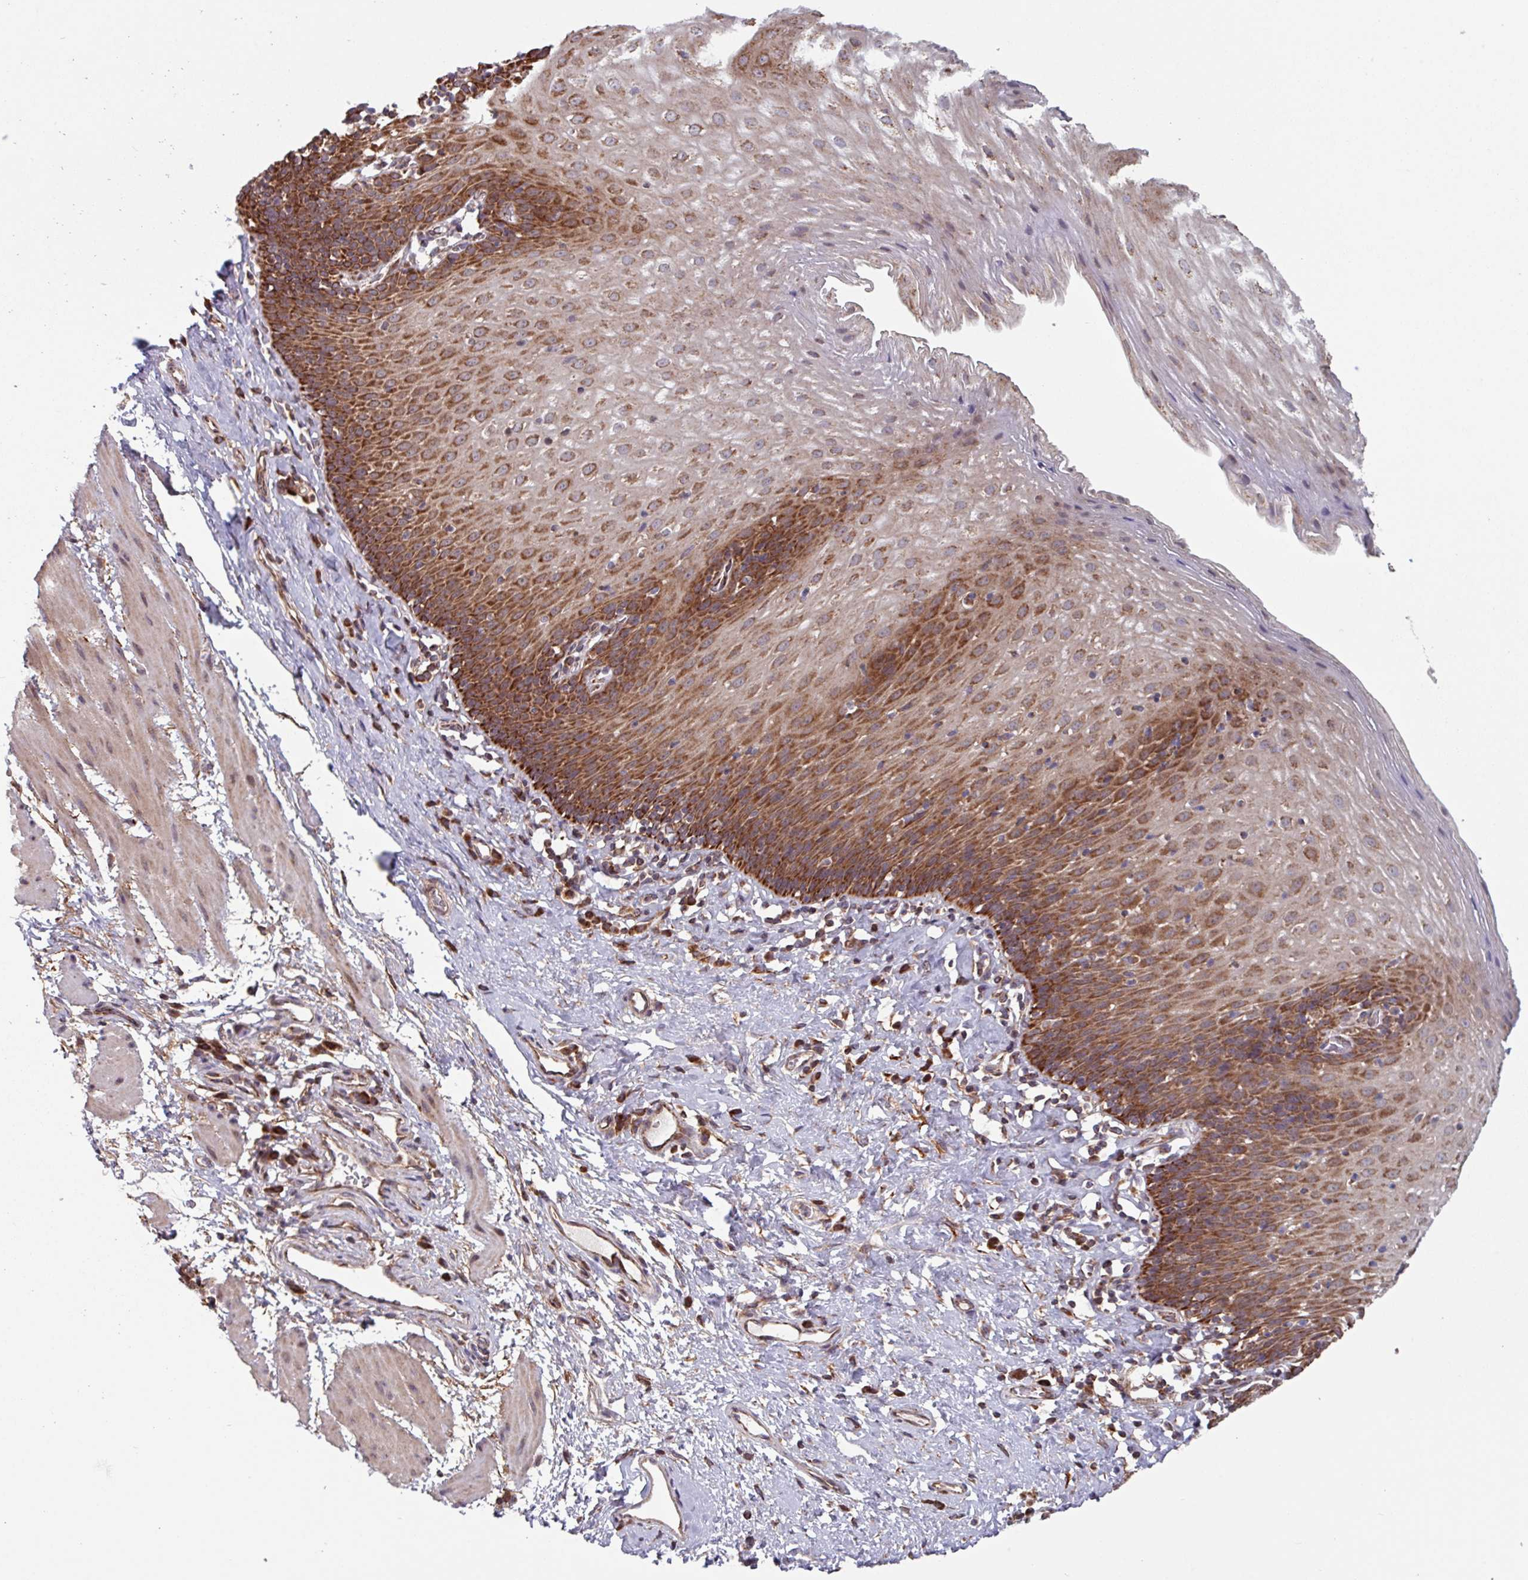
{"staining": {"intensity": "strong", "quantity": ">75%", "location": "cytoplasmic/membranous"}, "tissue": "esophagus", "cell_type": "Squamous epithelial cells", "image_type": "normal", "snomed": [{"axis": "morphology", "description": "Normal tissue, NOS"}, {"axis": "topography", "description": "Esophagus"}], "caption": "An immunohistochemistry (IHC) histopathology image of unremarkable tissue is shown. Protein staining in brown labels strong cytoplasmic/membranous positivity in esophagus within squamous epithelial cells.", "gene": "COX7C", "patient": {"sex": "female", "age": 61}}